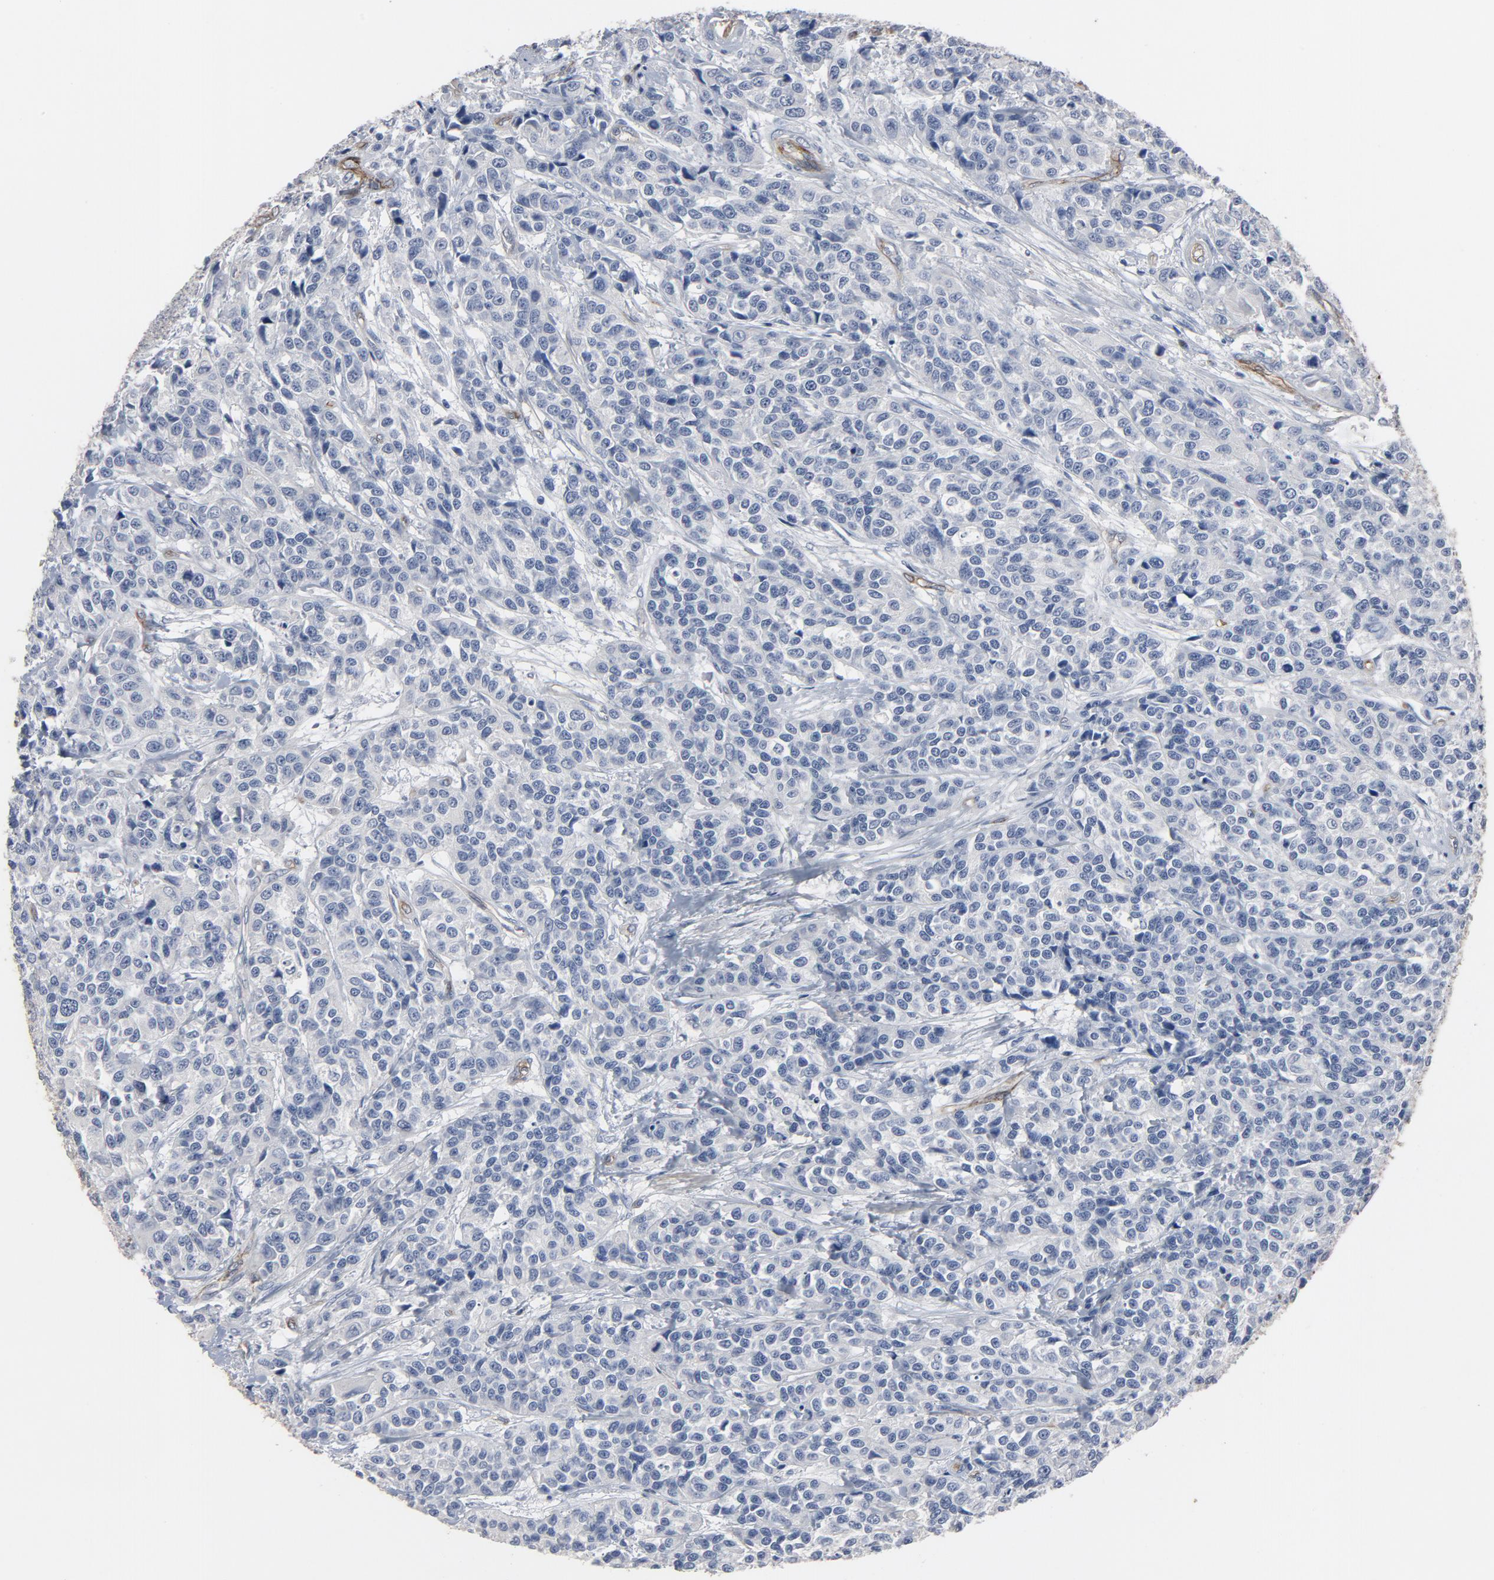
{"staining": {"intensity": "negative", "quantity": "none", "location": "none"}, "tissue": "urothelial cancer", "cell_type": "Tumor cells", "image_type": "cancer", "snomed": [{"axis": "morphology", "description": "Urothelial carcinoma, High grade"}, {"axis": "topography", "description": "Urinary bladder"}], "caption": "Immunohistochemical staining of human urothelial cancer shows no significant positivity in tumor cells.", "gene": "KDR", "patient": {"sex": "female", "age": 81}}